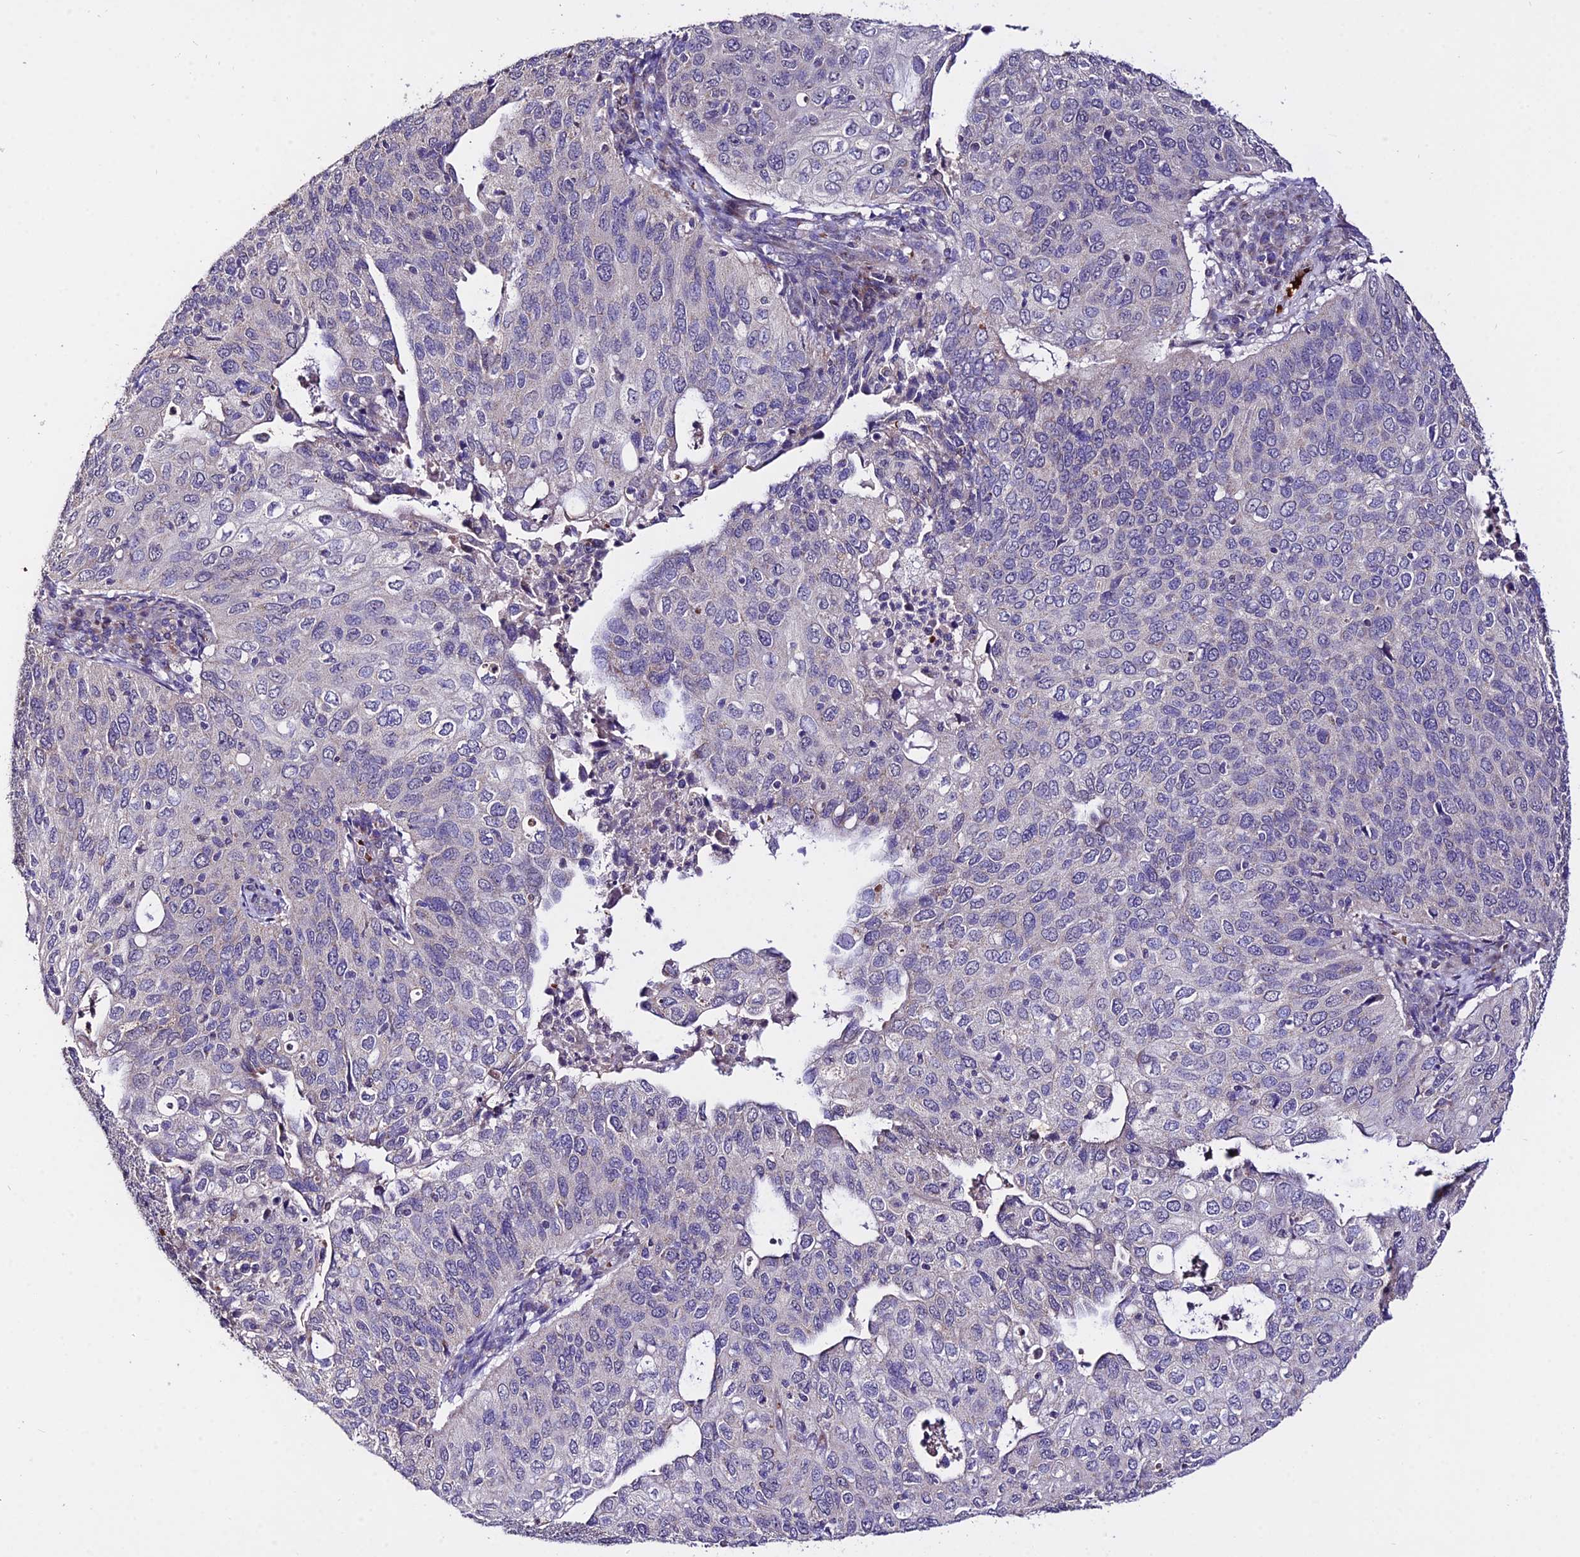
{"staining": {"intensity": "negative", "quantity": "none", "location": "none"}, "tissue": "cervical cancer", "cell_type": "Tumor cells", "image_type": "cancer", "snomed": [{"axis": "morphology", "description": "Squamous cell carcinoma, NOS"}, {"axis": "topography", "description": "Cervix"}], "caption": "Immunohistochemistry image of human cervical cancer stained for a protein (brown), which exhibits no staining in tumor cells.", "gene": "WDR5B", "patient": {"sex": "female", "age": 36}}